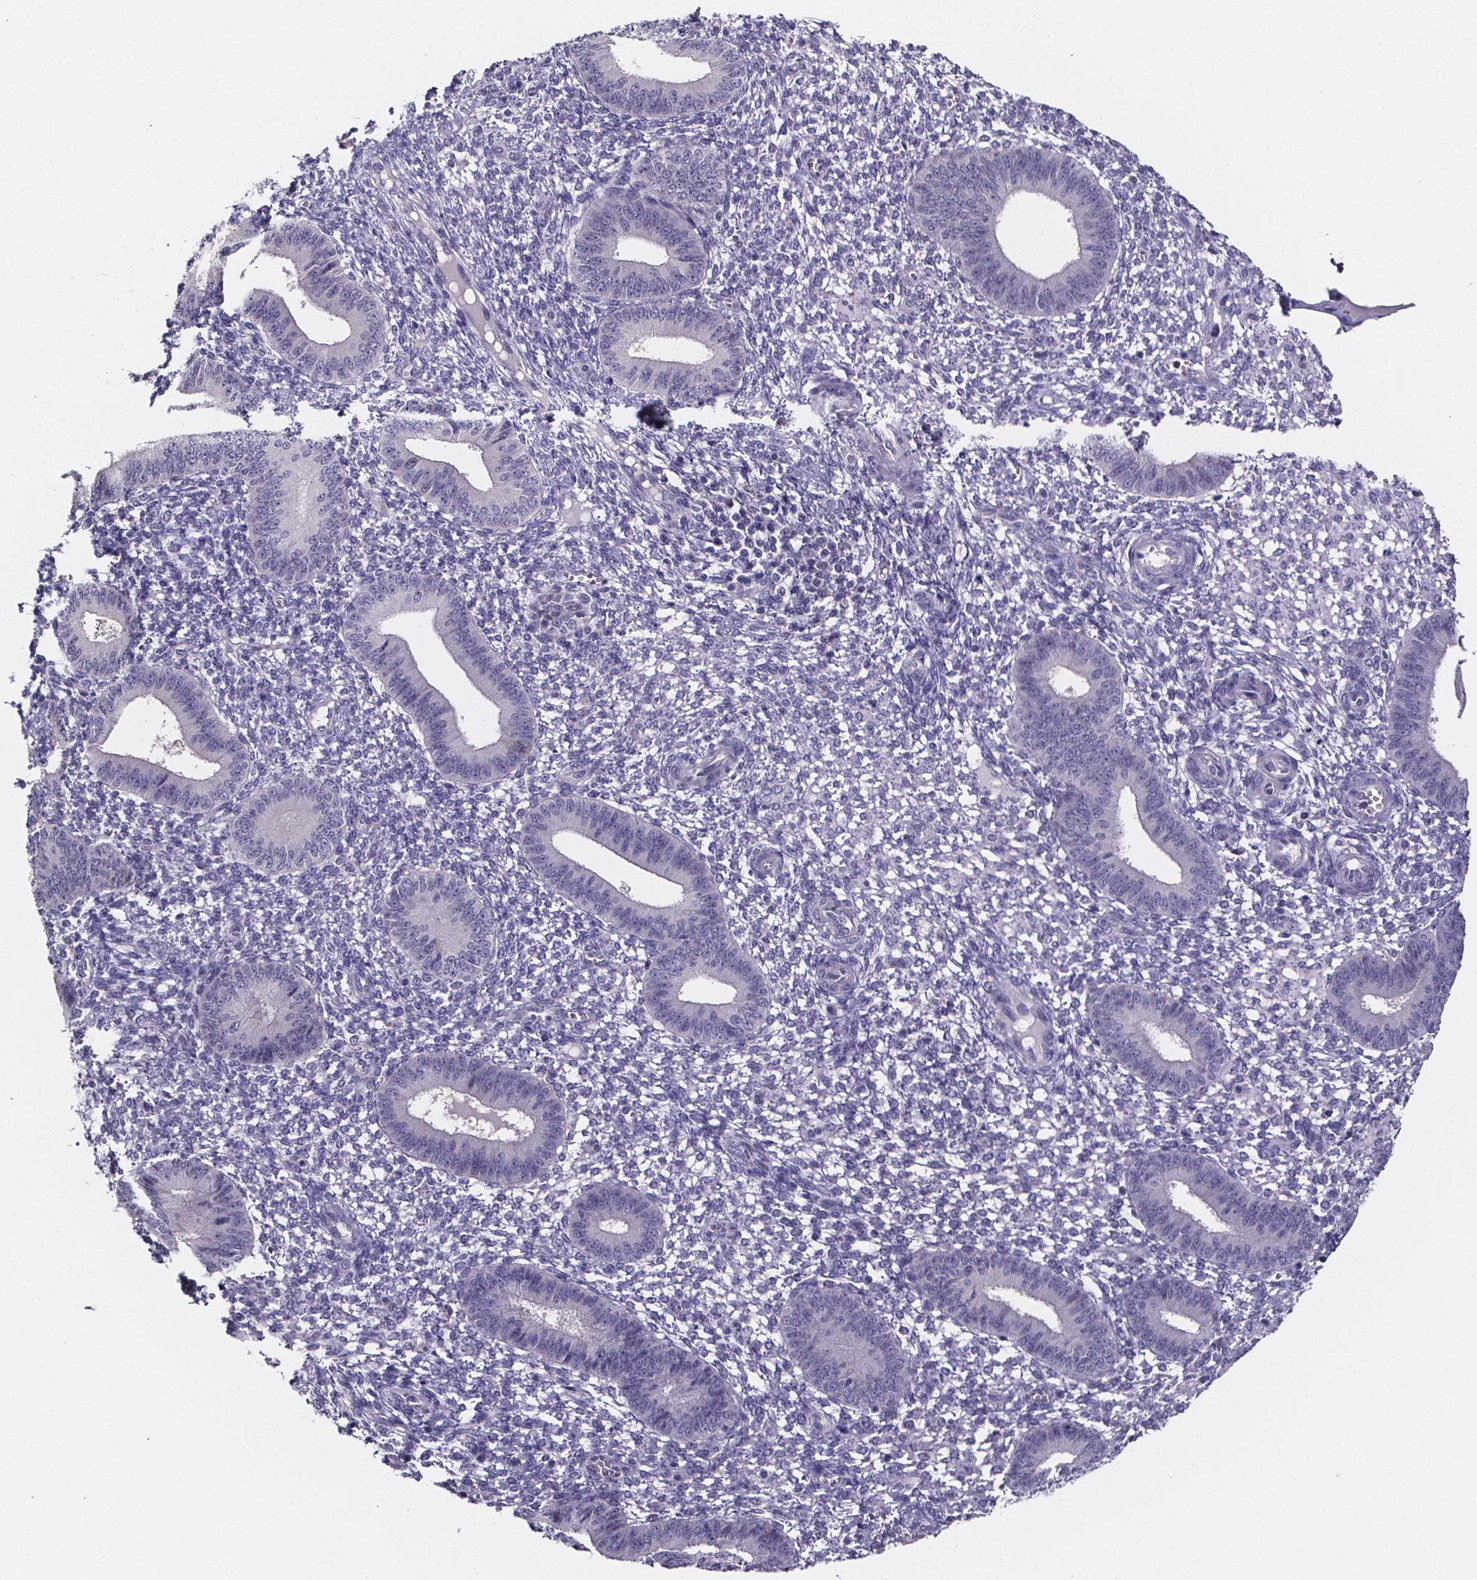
{"staining": {"intensity": "negative", "quantity": "none", "location": "none"}, "tissue": "endometrium", "cell_type": "Cells in endometrial stroma", "image_type": "normal", "snomed": [{"axis": "morphology", "description": "Normal tissue, NOS"}, {"axis": "topography", "description": "Endometrium"}], "caption": "High power microscopy image of an IHC photomicrograph of unremarkable endometrium, revealing no significant staining in cells in endometrial stroma.", "gene": "IZUMO1", "patient": {"sex": "female", "age": 42}}